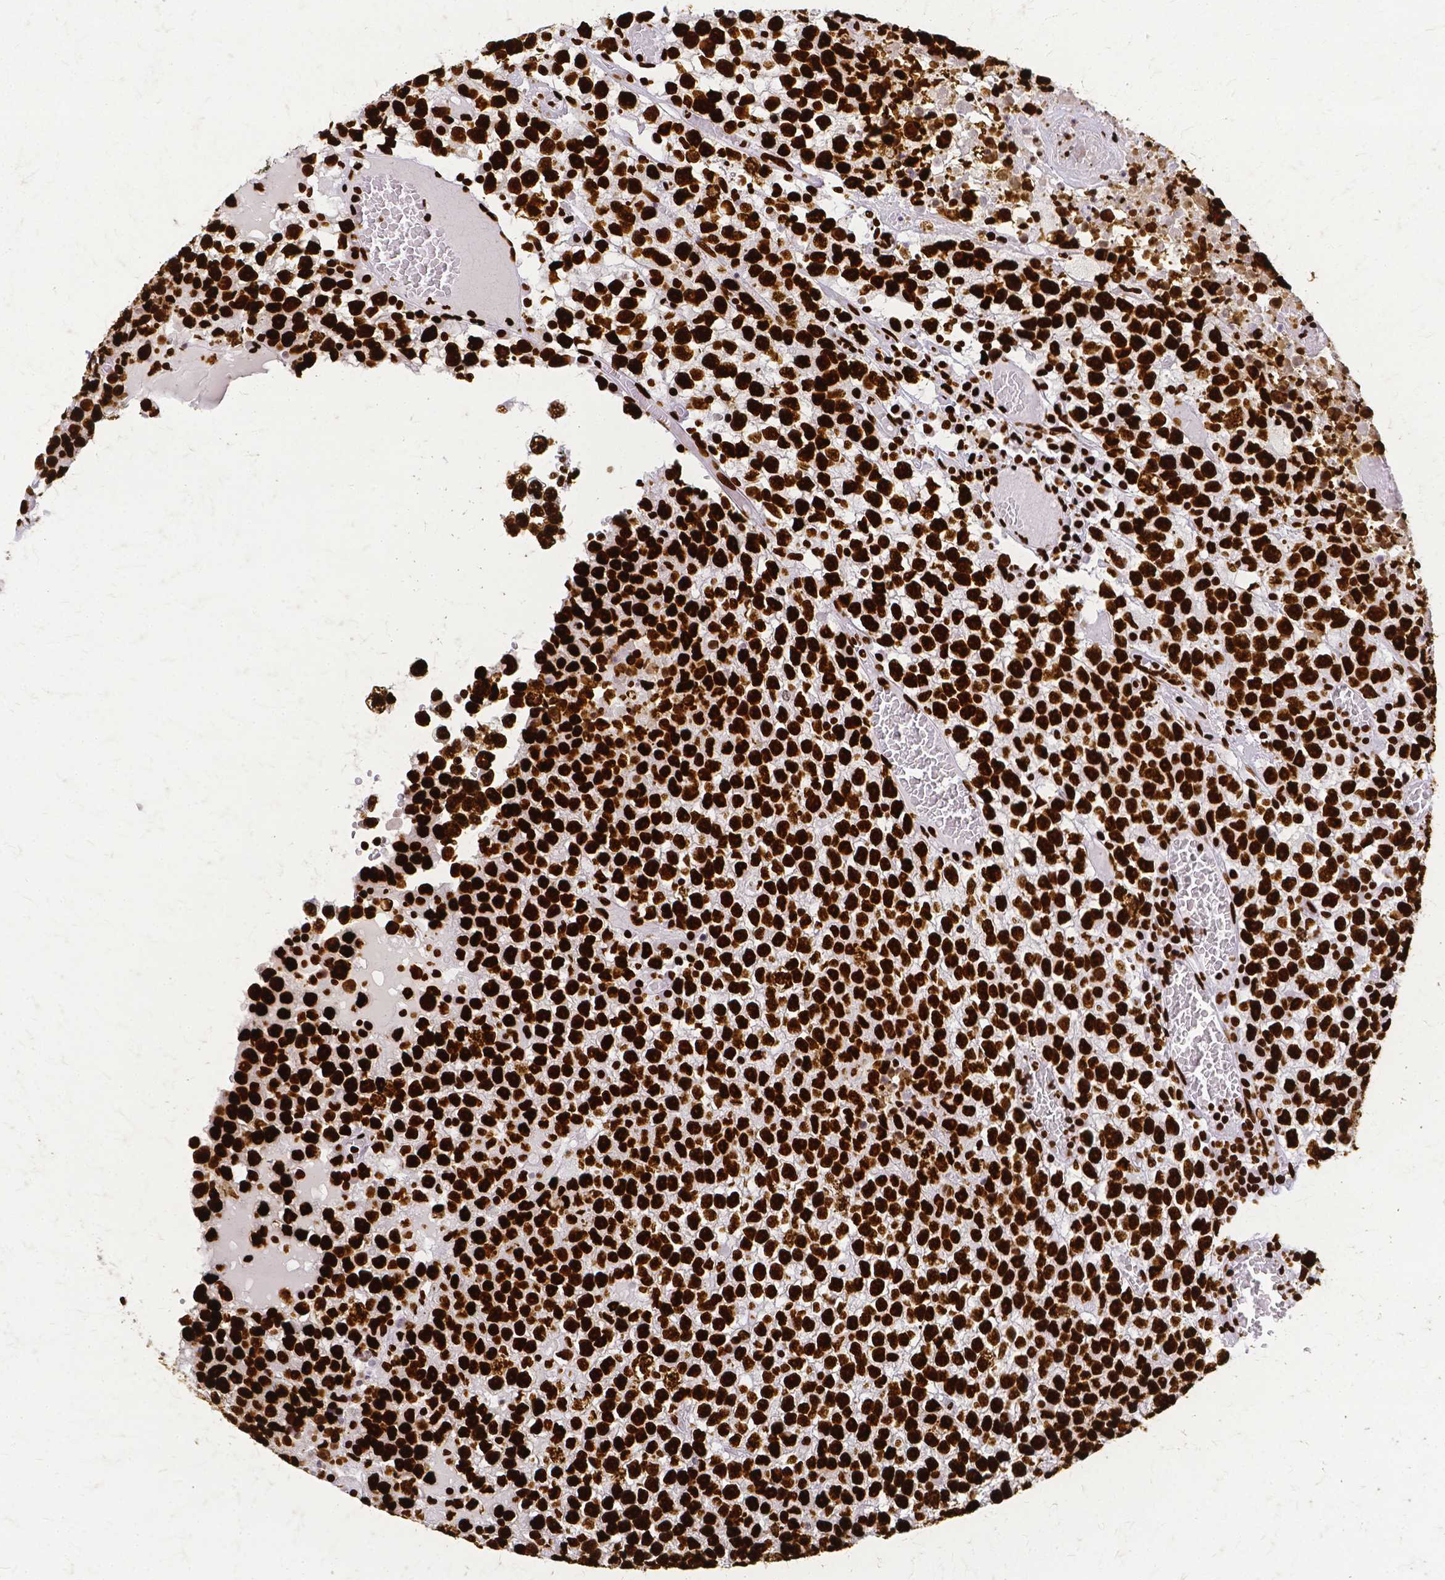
{"staining": {"intensity": "strong", "quantity": ">75%", "location": "nuclear"}, "tissue": "testis cancer", "cell_type": "Tumor cells", "image_type": "cancer", "snomed": [{"axis": "morphology", "description": "Seminoma, NOS"}, {"axis": "topography", "description": "Testis"}], "caption": "Testis seminoma stained with DAB immunohistochemistry reveals high levels of strong nuclear expression in approximately >75% of tumor cells. (Brightfield microscopy of DAB IHC at high magnification).", "gene": "SFPQ", "patient": {"sex": "male", "age": 65}}